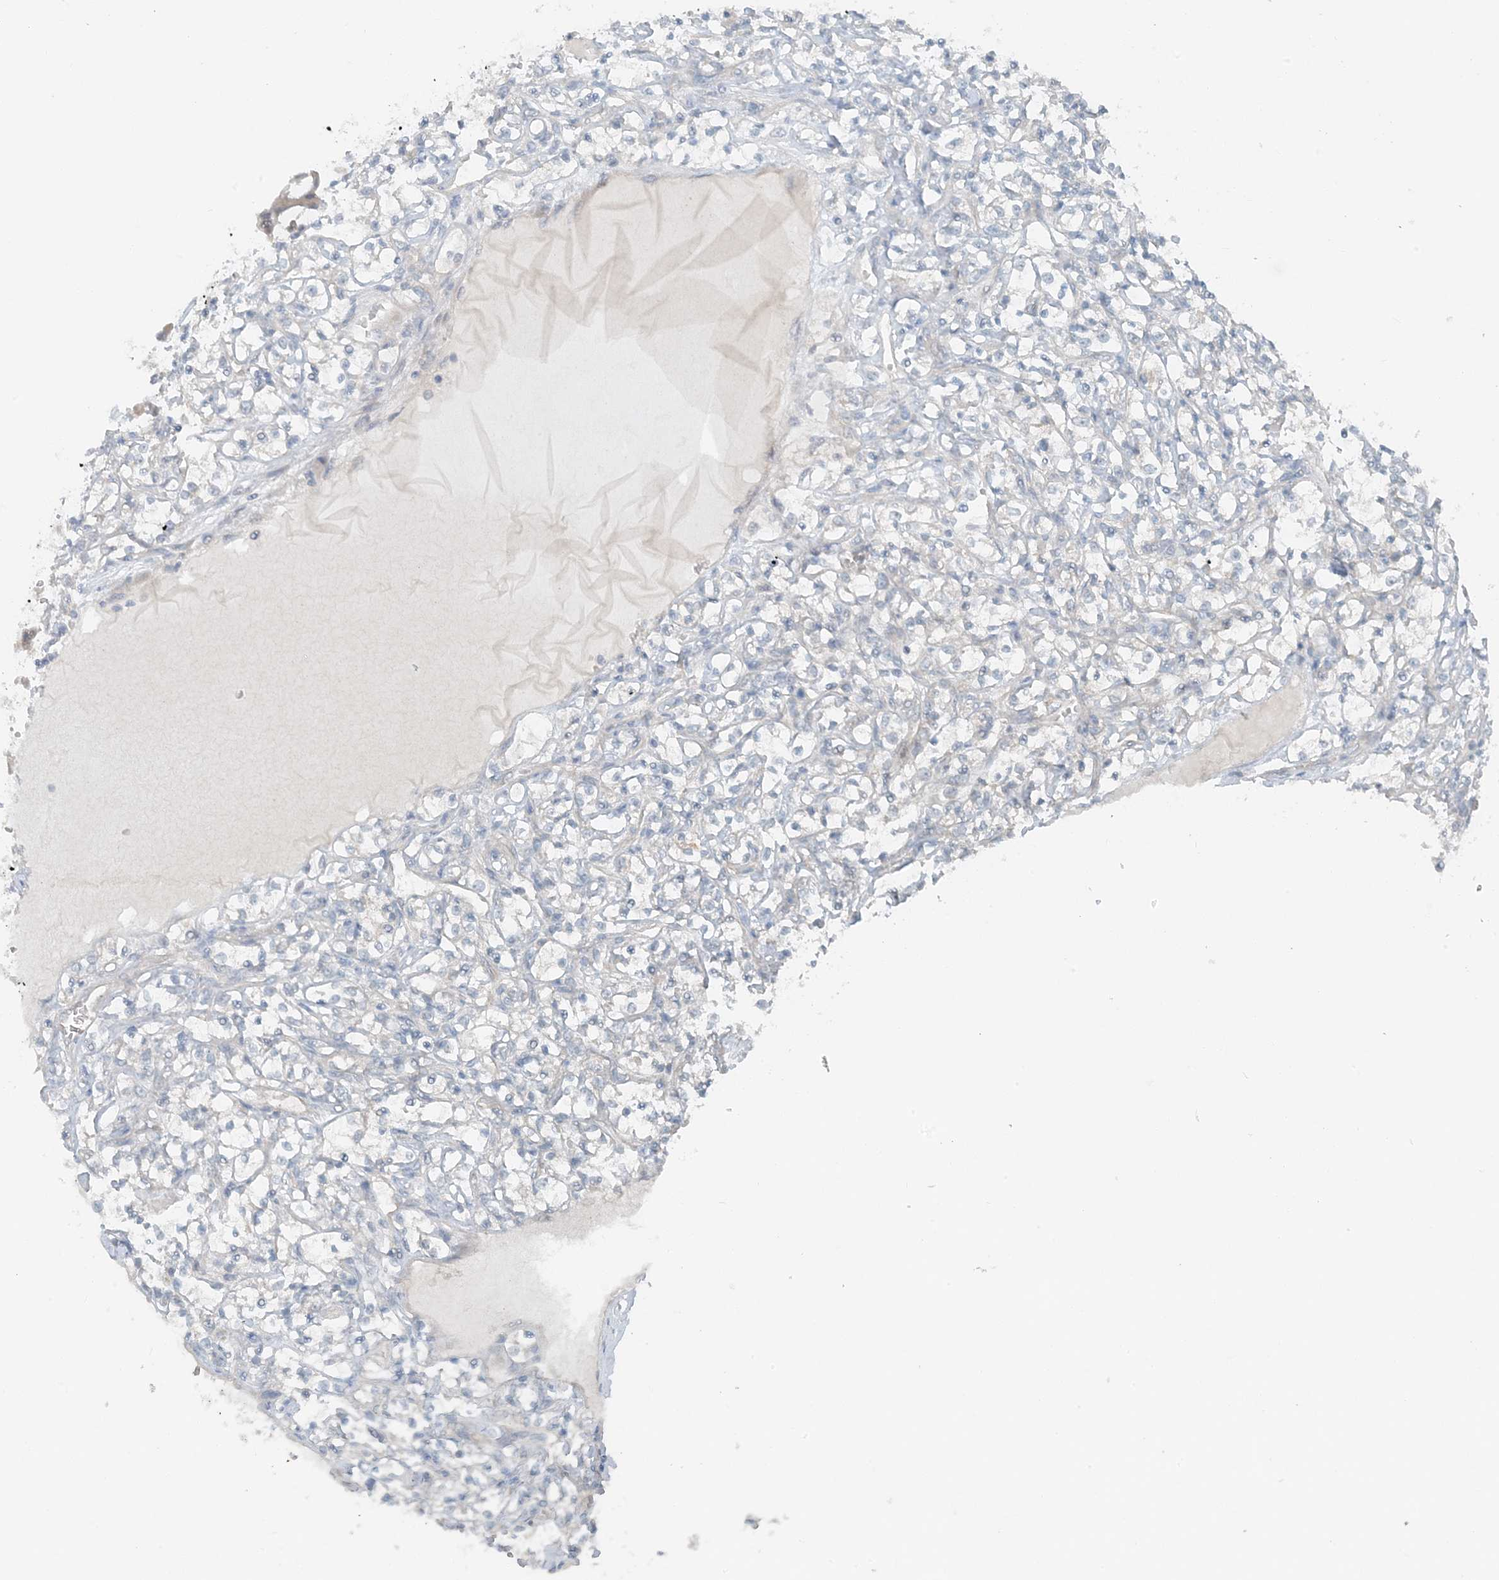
{"staining": {"intensity": "negative", "quantity": "none", "location": "none"}, "tissue": "renal cancer", "cell_type": "Tumor cells", "image_type": "cancer", "snomed": [{"axis": "morphology", "description": "Adenocarcinoma, NOS"}, {"axis": "topography", "description": "Kidney"}], "caption": "IHC micrograph of adenocarcinoma (renal) stained for a protein (brown), which demonstrates no staining in tumor cells.", "gene": "MITD1", "patient": {"sex": "female", "age": 69}}